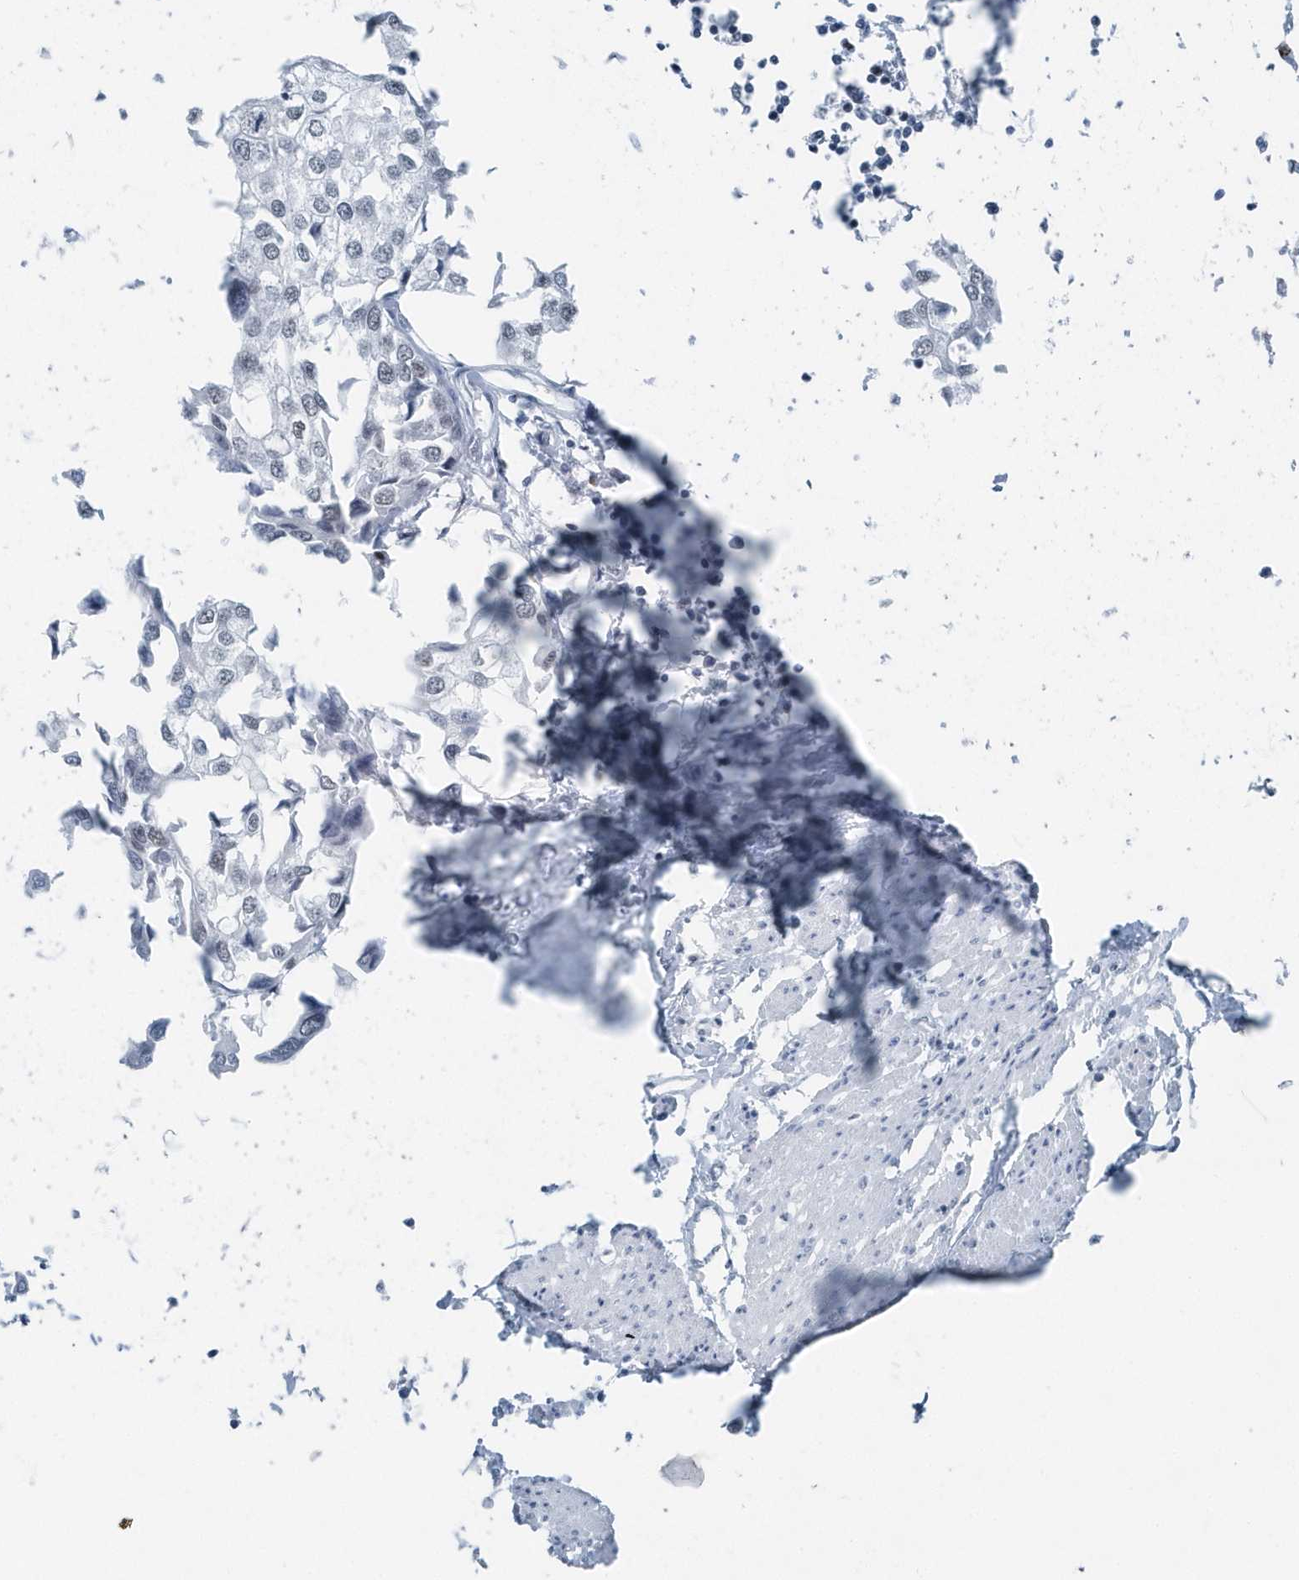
{"staining": {"intensity": "negative", "quantity": "none", "location": "none"}, "tissue": "urothelial cancer", "cell_type": "Tumor cells", "image_type": "cancer", "snomed": [{"axis": "morphology", "description": "Urothelial carcinoma, High grade"}, {"axis": "topography", "description": "Urinary bladder"}], "caption": "Immunohistochemistry (IHC) photomicrograph of human urothelial cancer stained for a protein (brown), which exhibits no expression in tumor cells. (Stains: DAB immunohistochemistry (IHC) with hematoxylin counter stain, Microscopy: brightfield microscopy at high magnification).", "gene": "FIP1L1", "patient": {"sex": "male", "age": 64}}